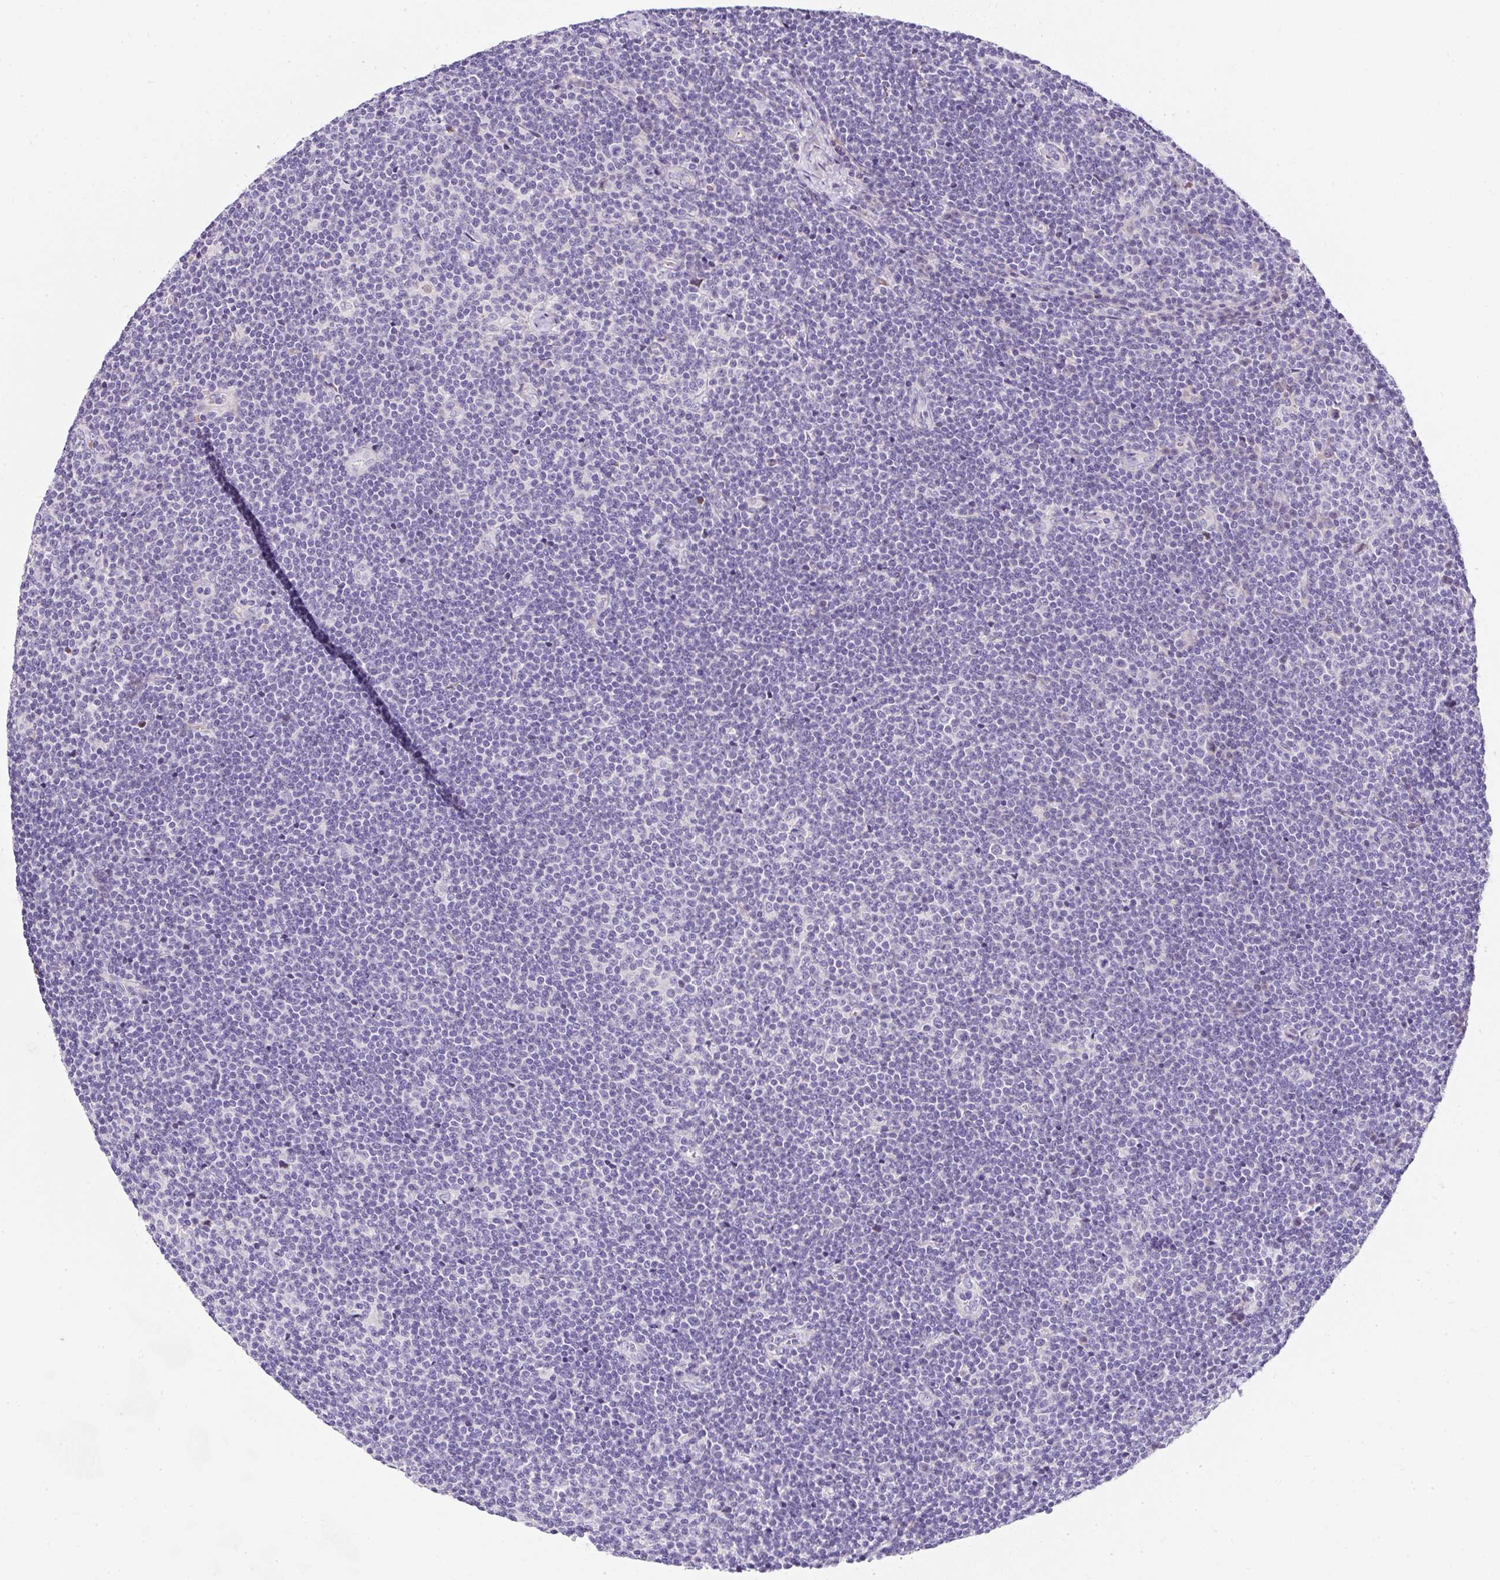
{"staining": {"intensity": "negative", "quantity": "none", "location": "none"}, "tissue": "lymphoma", "cell_type": "Tumor cells", "image_type": "cancer", "snomed": [{"axis": "morphology", "description": "Malignant lymphoma, non-Hodgkin's type, Low grade"}, {"axis": "topography", "description": "Lymph node"}], "caption": "IHC histopathology image of lymphoma stained for a protein (brown), which reveals no positivity in tumor cells.", "gene": "DTX4", "patient": {"sex": "male", "age": 48}}